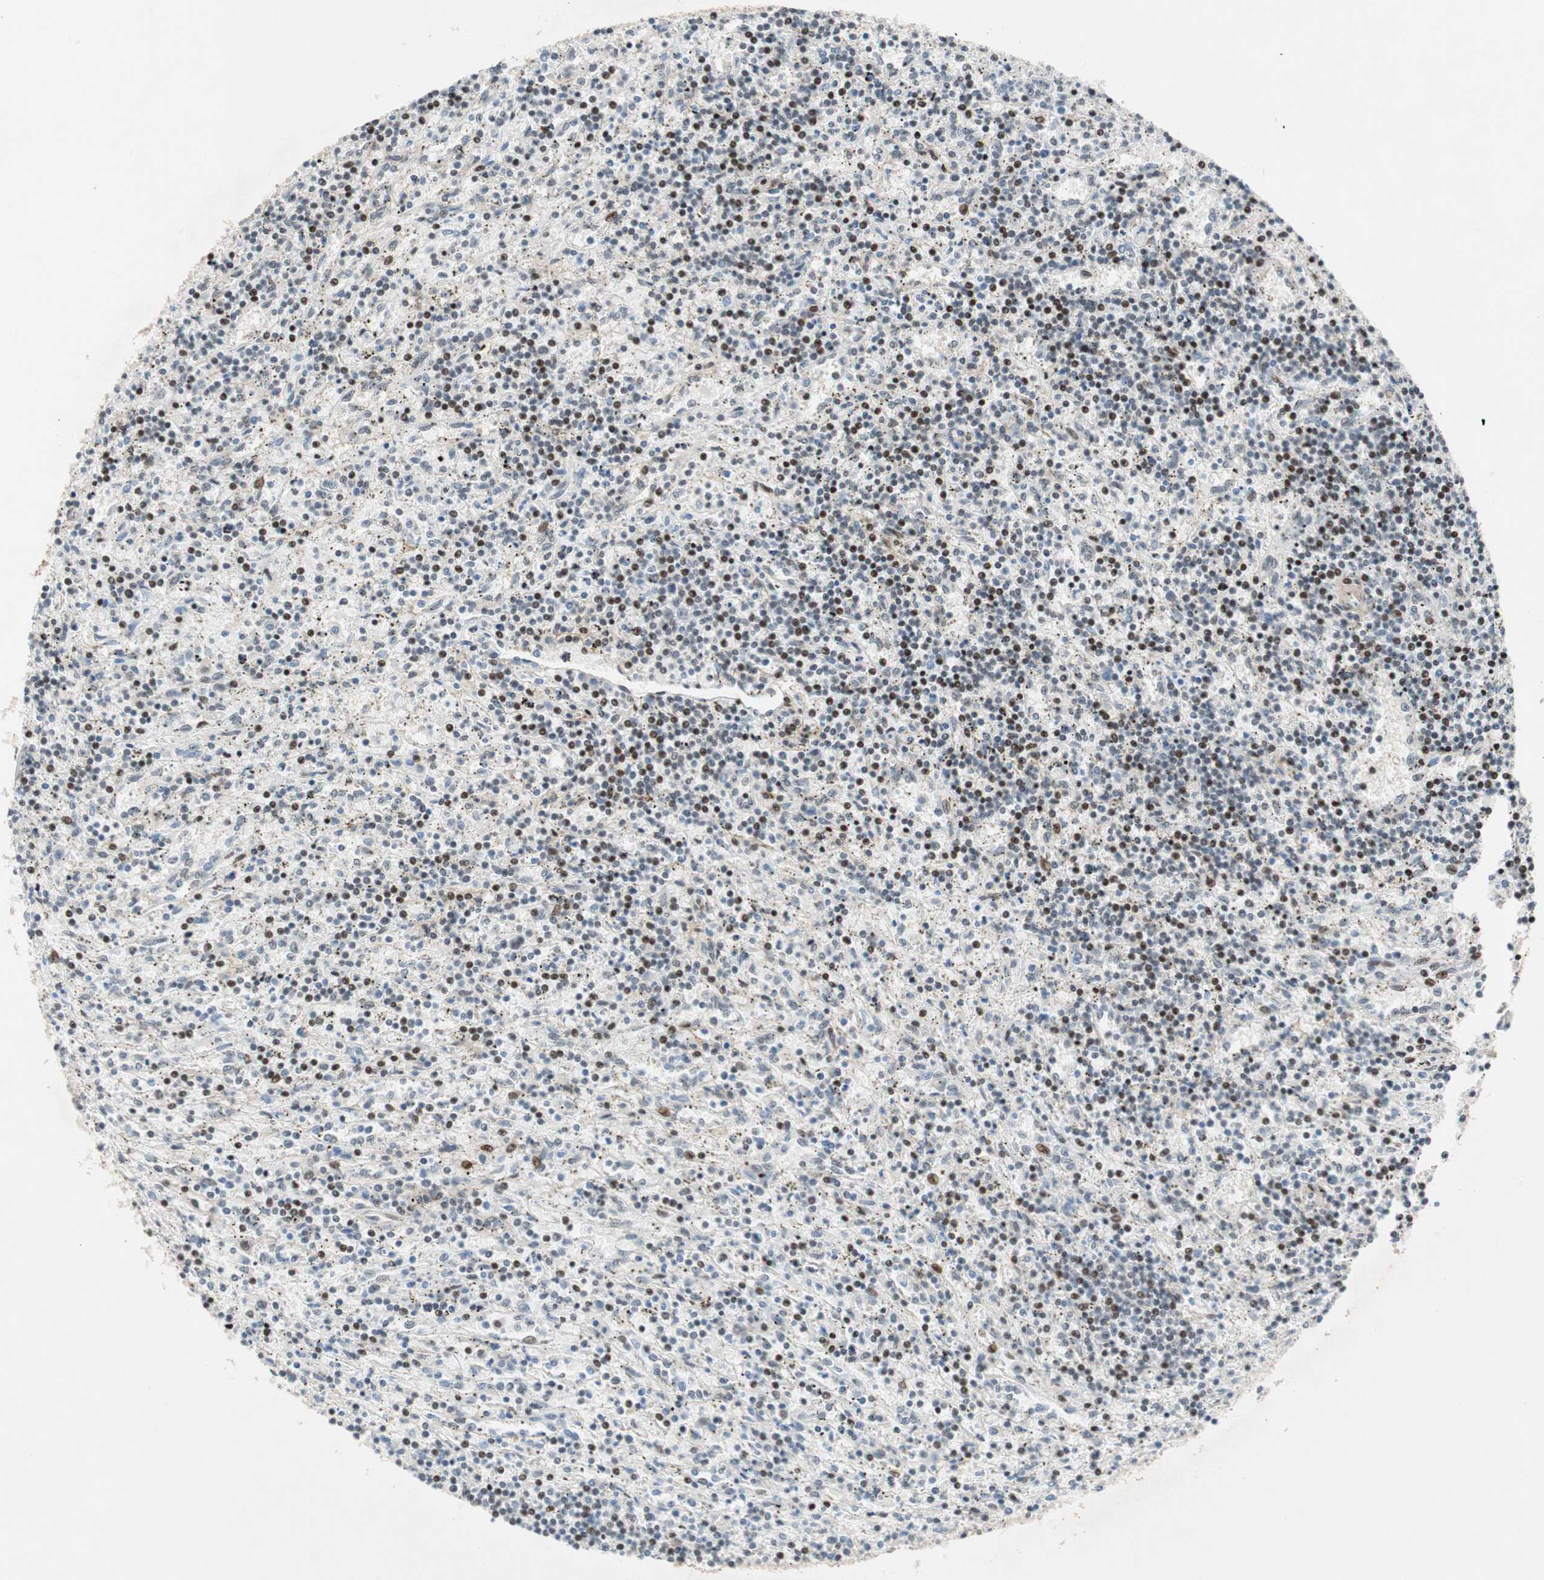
{"staining": {"intensity": "moderate", "quantity": "25%-75%", "location": "nuclear"}, "tissue": "lymphoma", "cell_type": "Tumor cells", "image_type": "cancer", "snomed": [{"axis": "morphology", "description": "Malignant lymphoma, non-Hodgkin's type, Low grade"}, {"axis": "topography", "description": "Spleen"}], "caption": "Protein expression analysis of human low-grade malignant lymphoma, non-Hodgkin's type reveals moderate nuclear staining in about 25%-75% of tumor cells.", "gene": "FBXO44", "patient": {"sex": "male", "age": 76}}